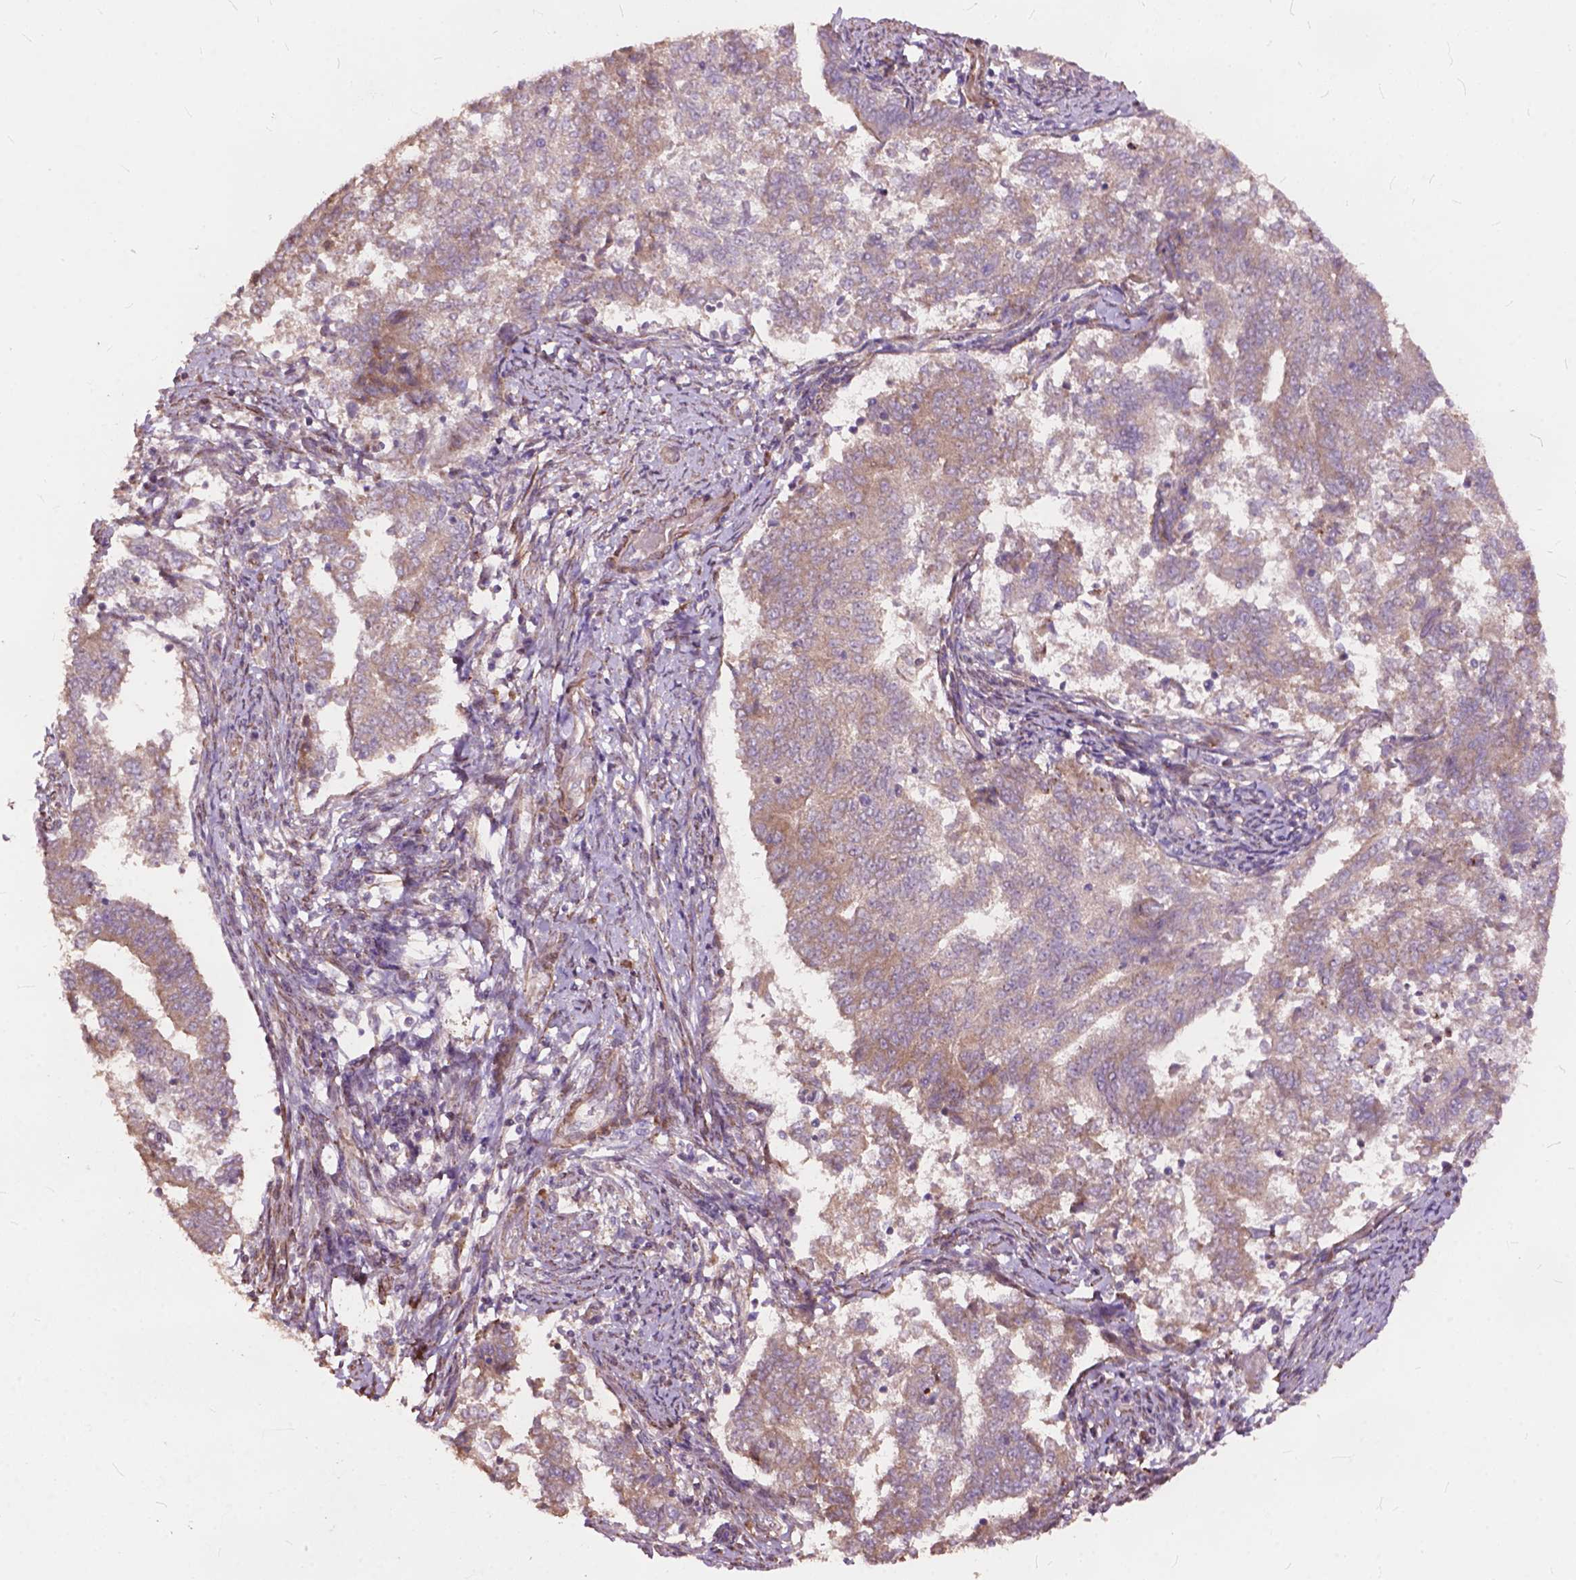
{"staining": {"intensity": "weak", "quantity": "<25%", "location": "cytoplasmic/membranous"}, "tissue": "endometrial cancer", "cell_type": "Tumor cells", "image_type": "cancer", "snomed": [{"axis": "morphology", "description": "Adenocarcinoma, NOS"}, {"axis": "topography", "description": "Endometrium"}], "caption": "High power microscopy micrograph of an IHC histopathology image of endometrial adenocarcinoma, revealing no significant positivity in tumor cells. (Brightfield microscopy of DAB (3,3'-diaminobenzidine) IHC at high magnification).", "gene": "FNIP1", "patient": {"sex": "female", "age": 65}}